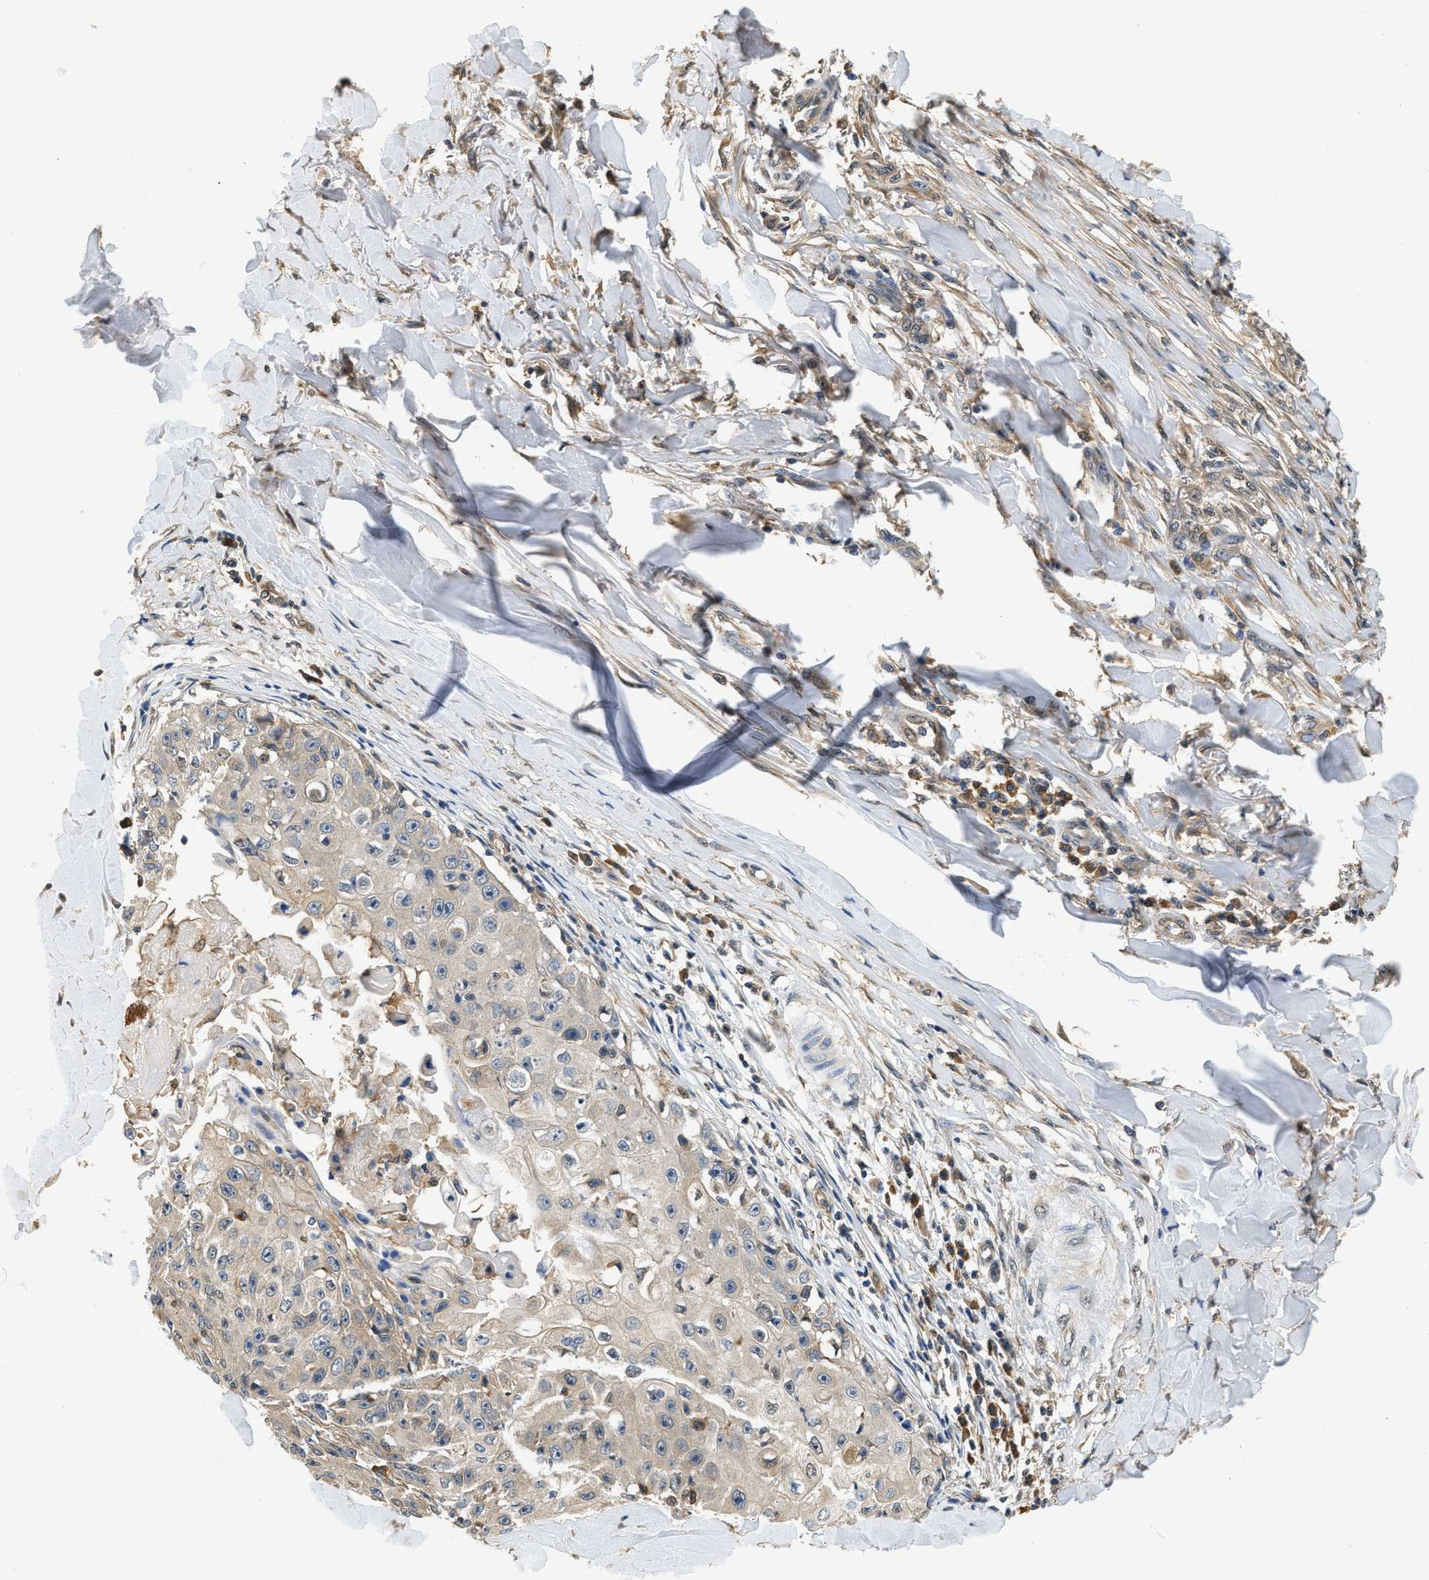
{"staining": {"intensity": "weak", "quantity": ">75%", "location": "cytoplasmic/membranous"}, "tissue": "skin cancer", "cell_type": "Tumor cells", "image_type": "cancer", "snomed": [{"axis": "morphology", "description": "Squamous cell carcinoma, NOS"}, {"axis": "topography", "description": "Skin"}], "caption": "Skin squamous cell carcinoma stained for a protein (brown) displays weak cytoplasmic/membranous positive expression in approximately >75% of tumor cells.", "gene": "BCL7C", "patient": {"sex": "male", "age": 86}}